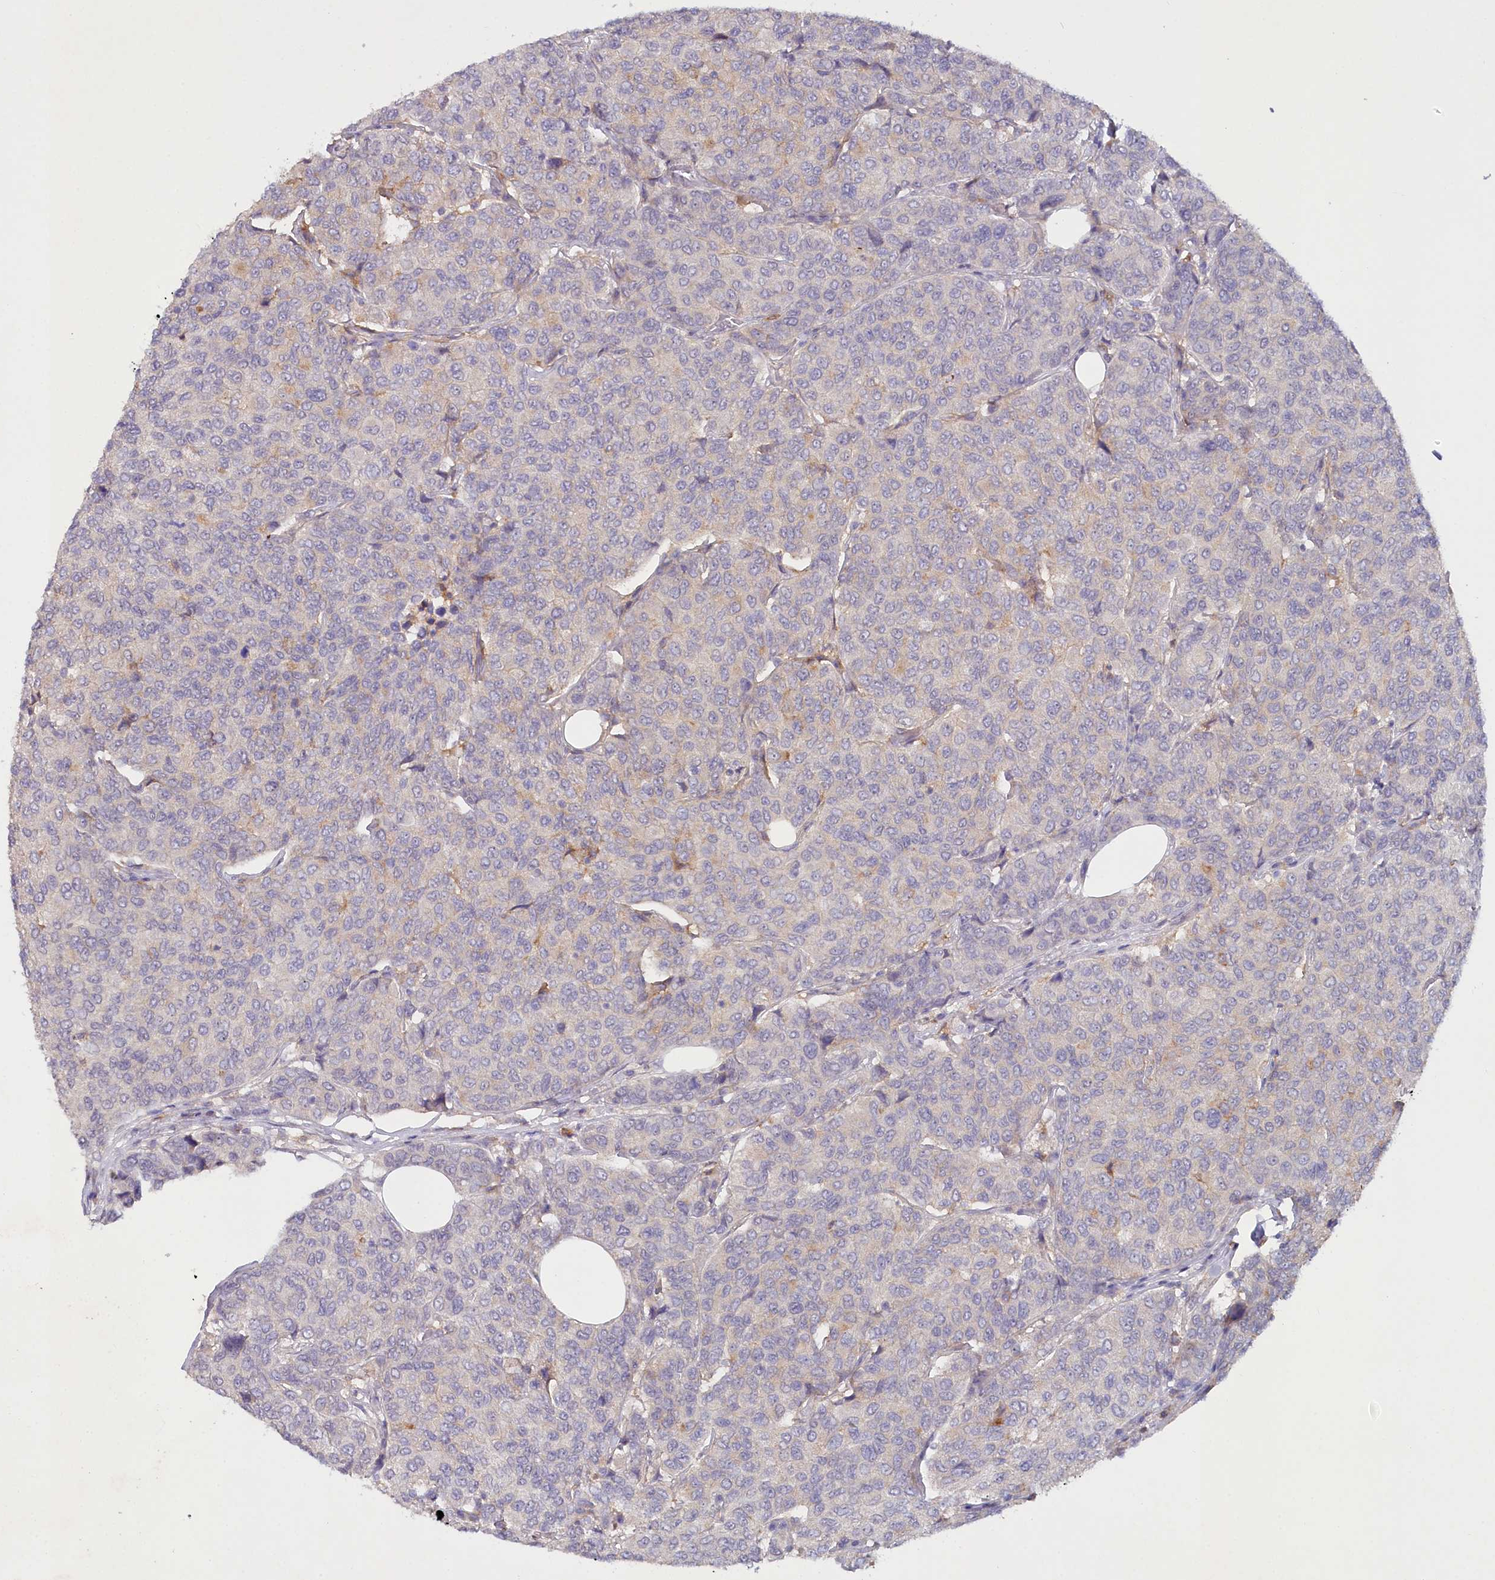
{"staining": {"intensity": "negative", "quantity": "none", "location": "none"}, "tissue": "breast cancer", "cell_type": "Tumor cells", "image_type": "cancer", "snomed": [{"axis": "morphology", "description": "Duct carcinoma"}, {"axis": "topography", "description": "Breast"}], "caption": "Immunohistochemistry of human infiltrating ductal carcinoma (breast) displays no expression in tumor cells.", "gene": "ALDH3B1", "patient": {"sex": "female", "age": 55}}